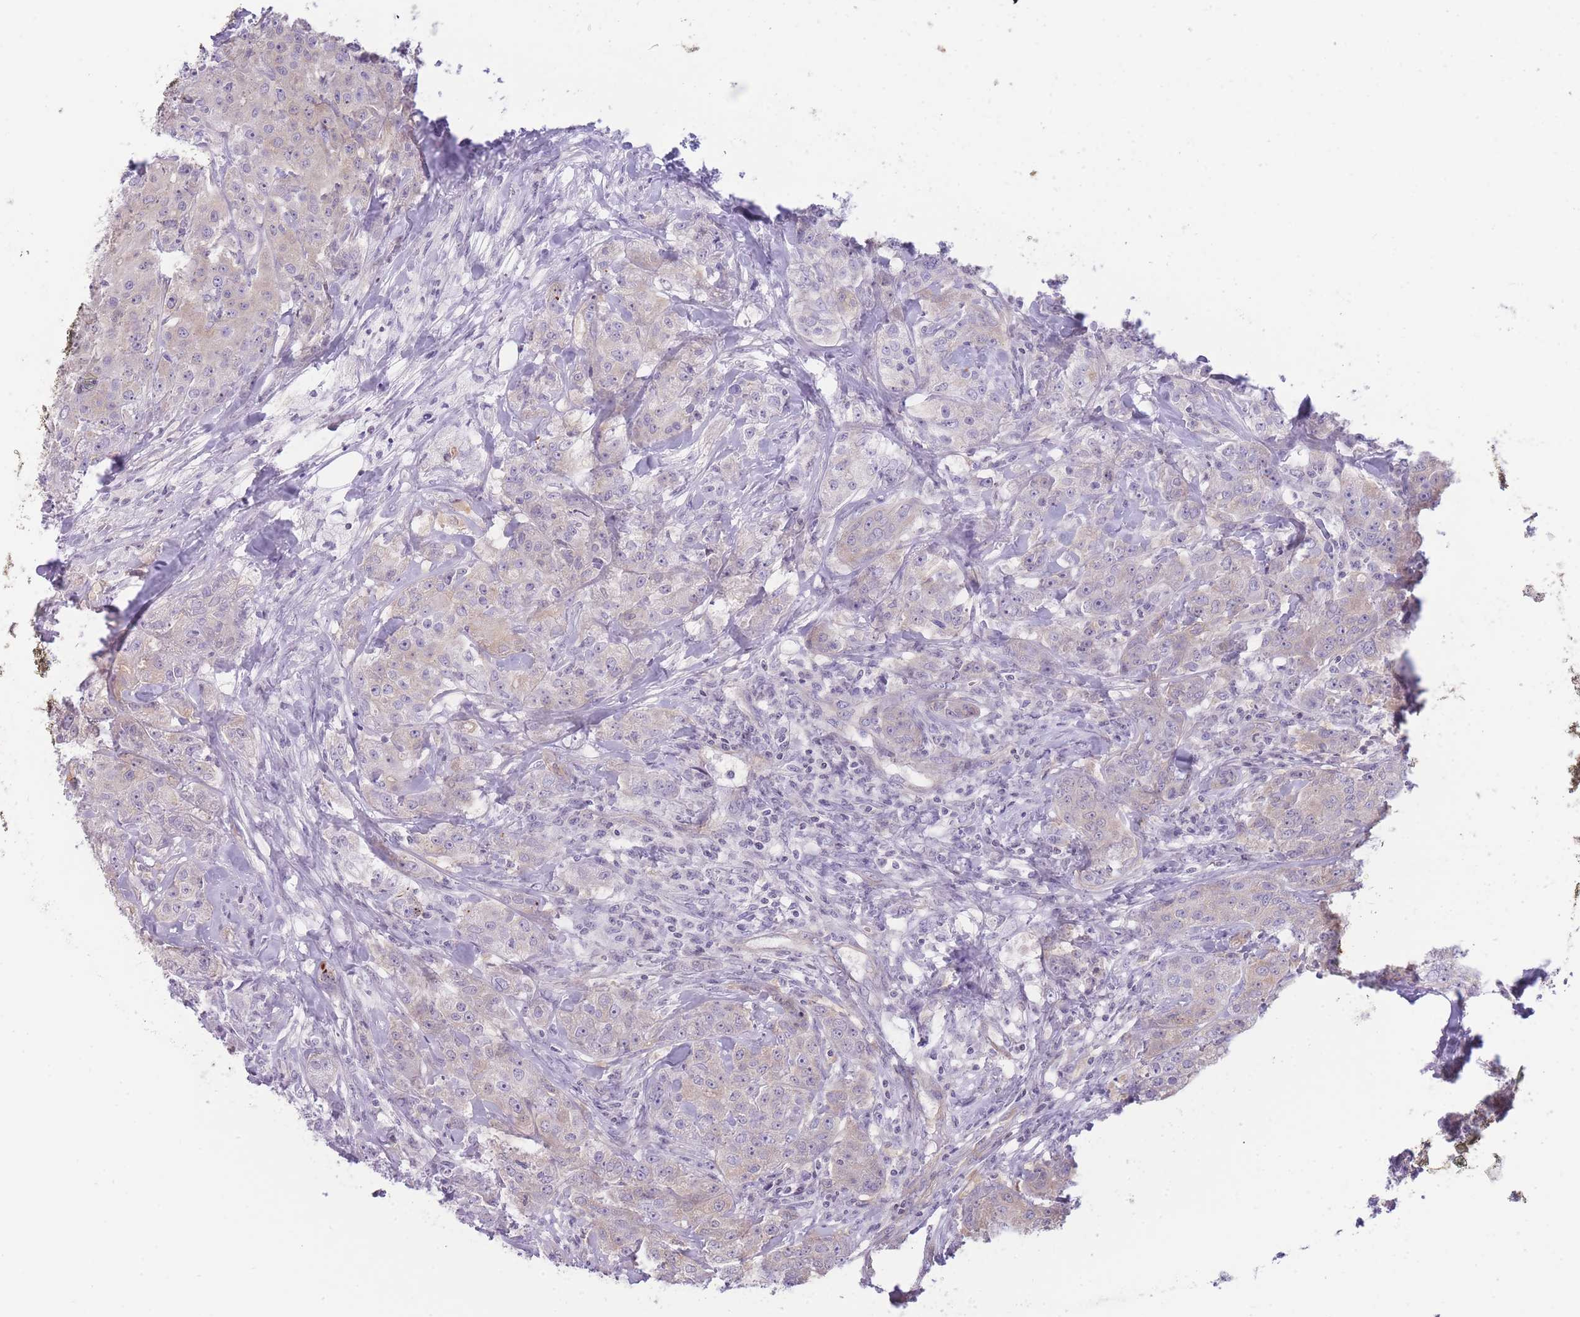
{"staining": {"intensity": "negative", "quantity": "none", "location": "none"}, "tissue": "breast cancer", "cell_type": "Tumor cells", "image_type": "cancer", "snomed": [{"axis": "morphology", "description": "Duct carcinoma"}, {"axis": "topography", "description": "Breast"}], "caption": "A high-resolution histopathology image shows immunohistochemistry (IHC) staining of breast cancer, which shows no significant positivity in tumor cells.", "gene": "OR11H12", "patient": {"sex": "female", "age": 43}}